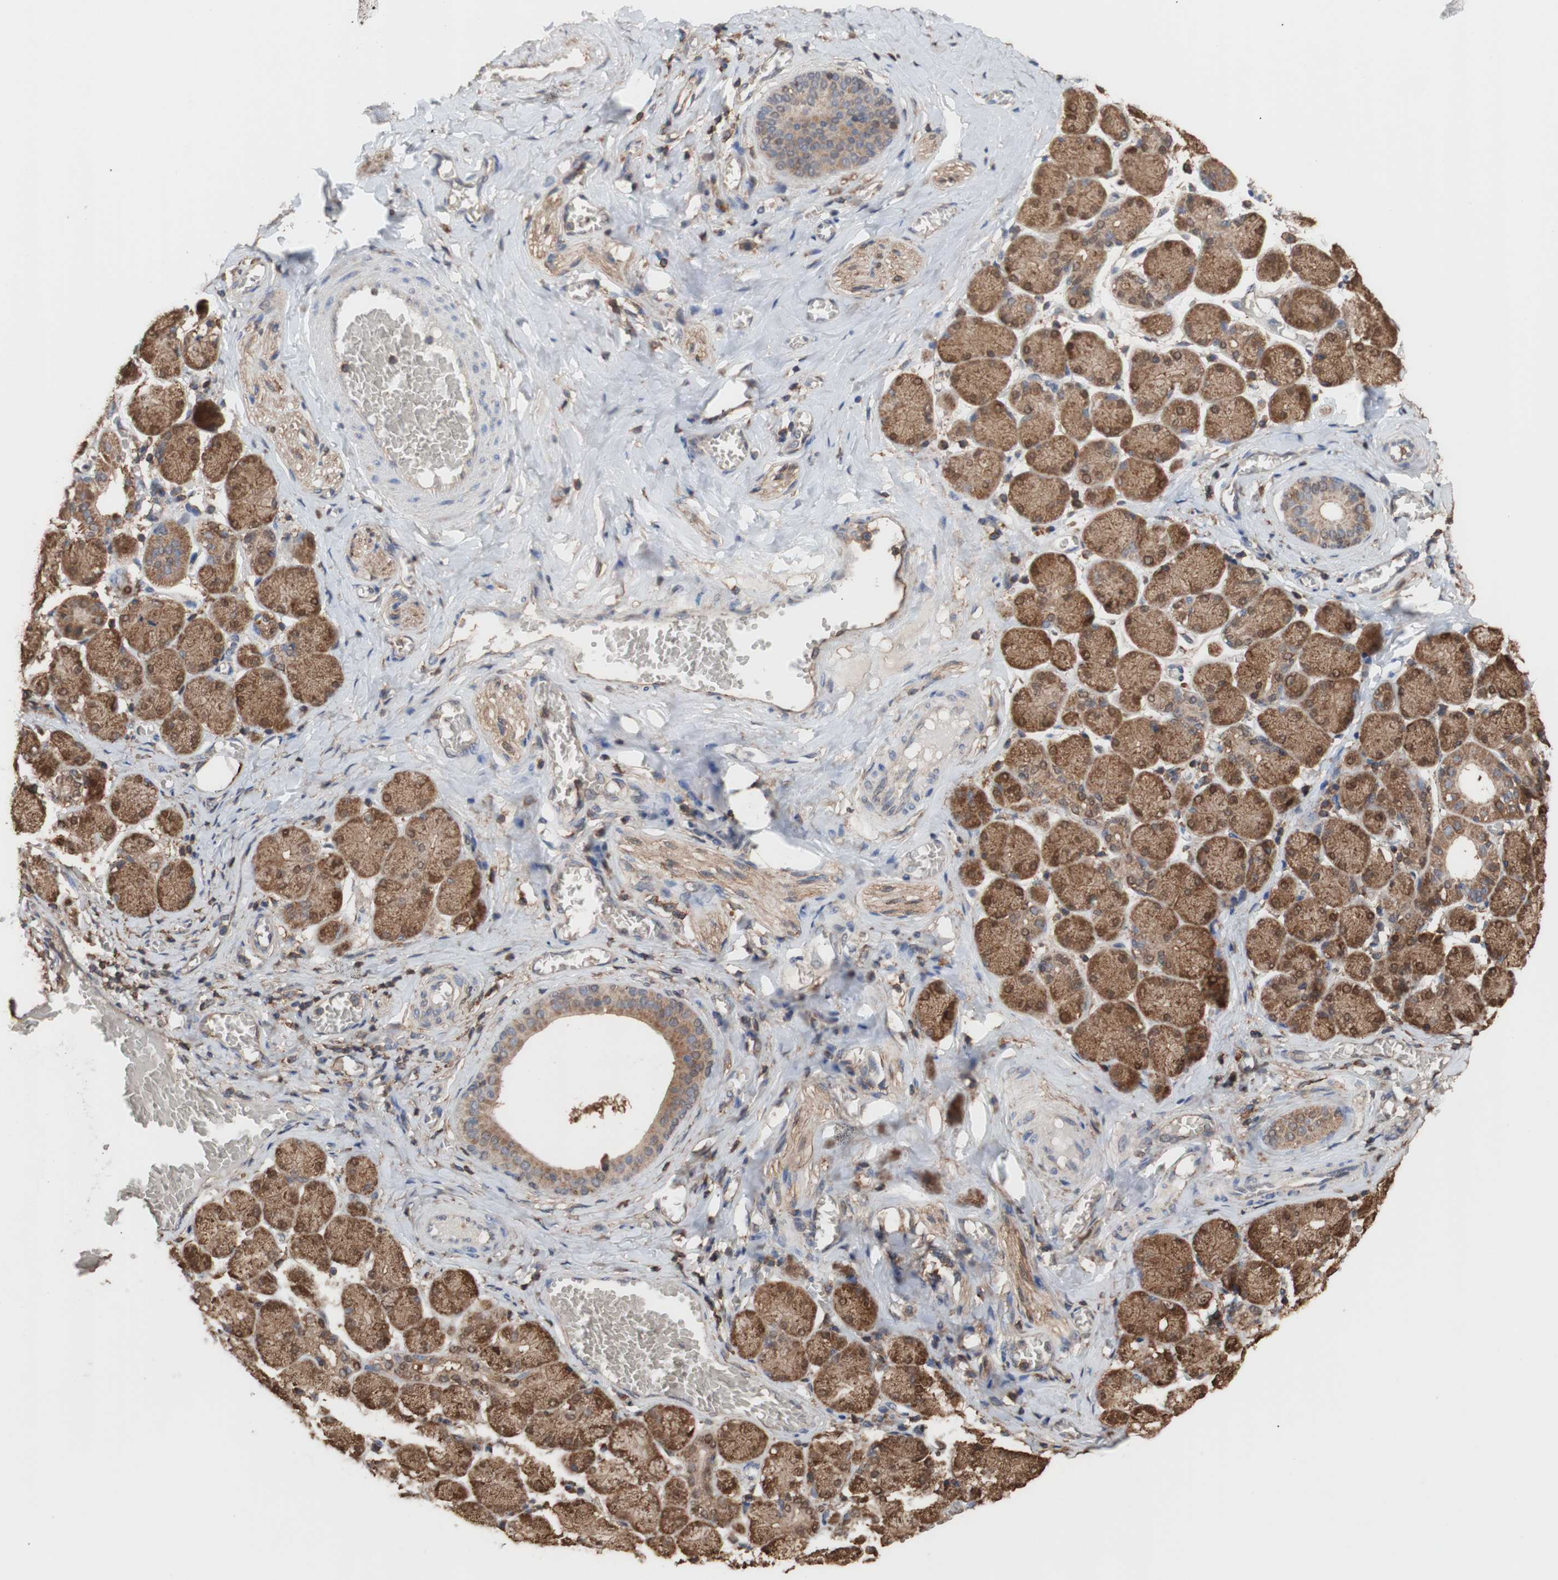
{"staining": {"intensity": "moderate", "quantity": ">75%", "location": "cytoplasmic/membranous,nuclear"}, "tissue": "salivary gland", "cell_type": "Glandular cells", "image_type": "normal", "snomed": [{"axis": "morphology", "description": "Normal tissue, NOS"}, {"axis": "topography", "description": "Salivary gland"}], "caption": "Moderate cytoplasmic/membranous,nuclear expression for a protein is seen in about >75% of glandular cells of normal salivary gland using immunohistochemistry (IHC).", "gene": "ALDH9A1", "patient": {"sex": "female", "age": 24}}